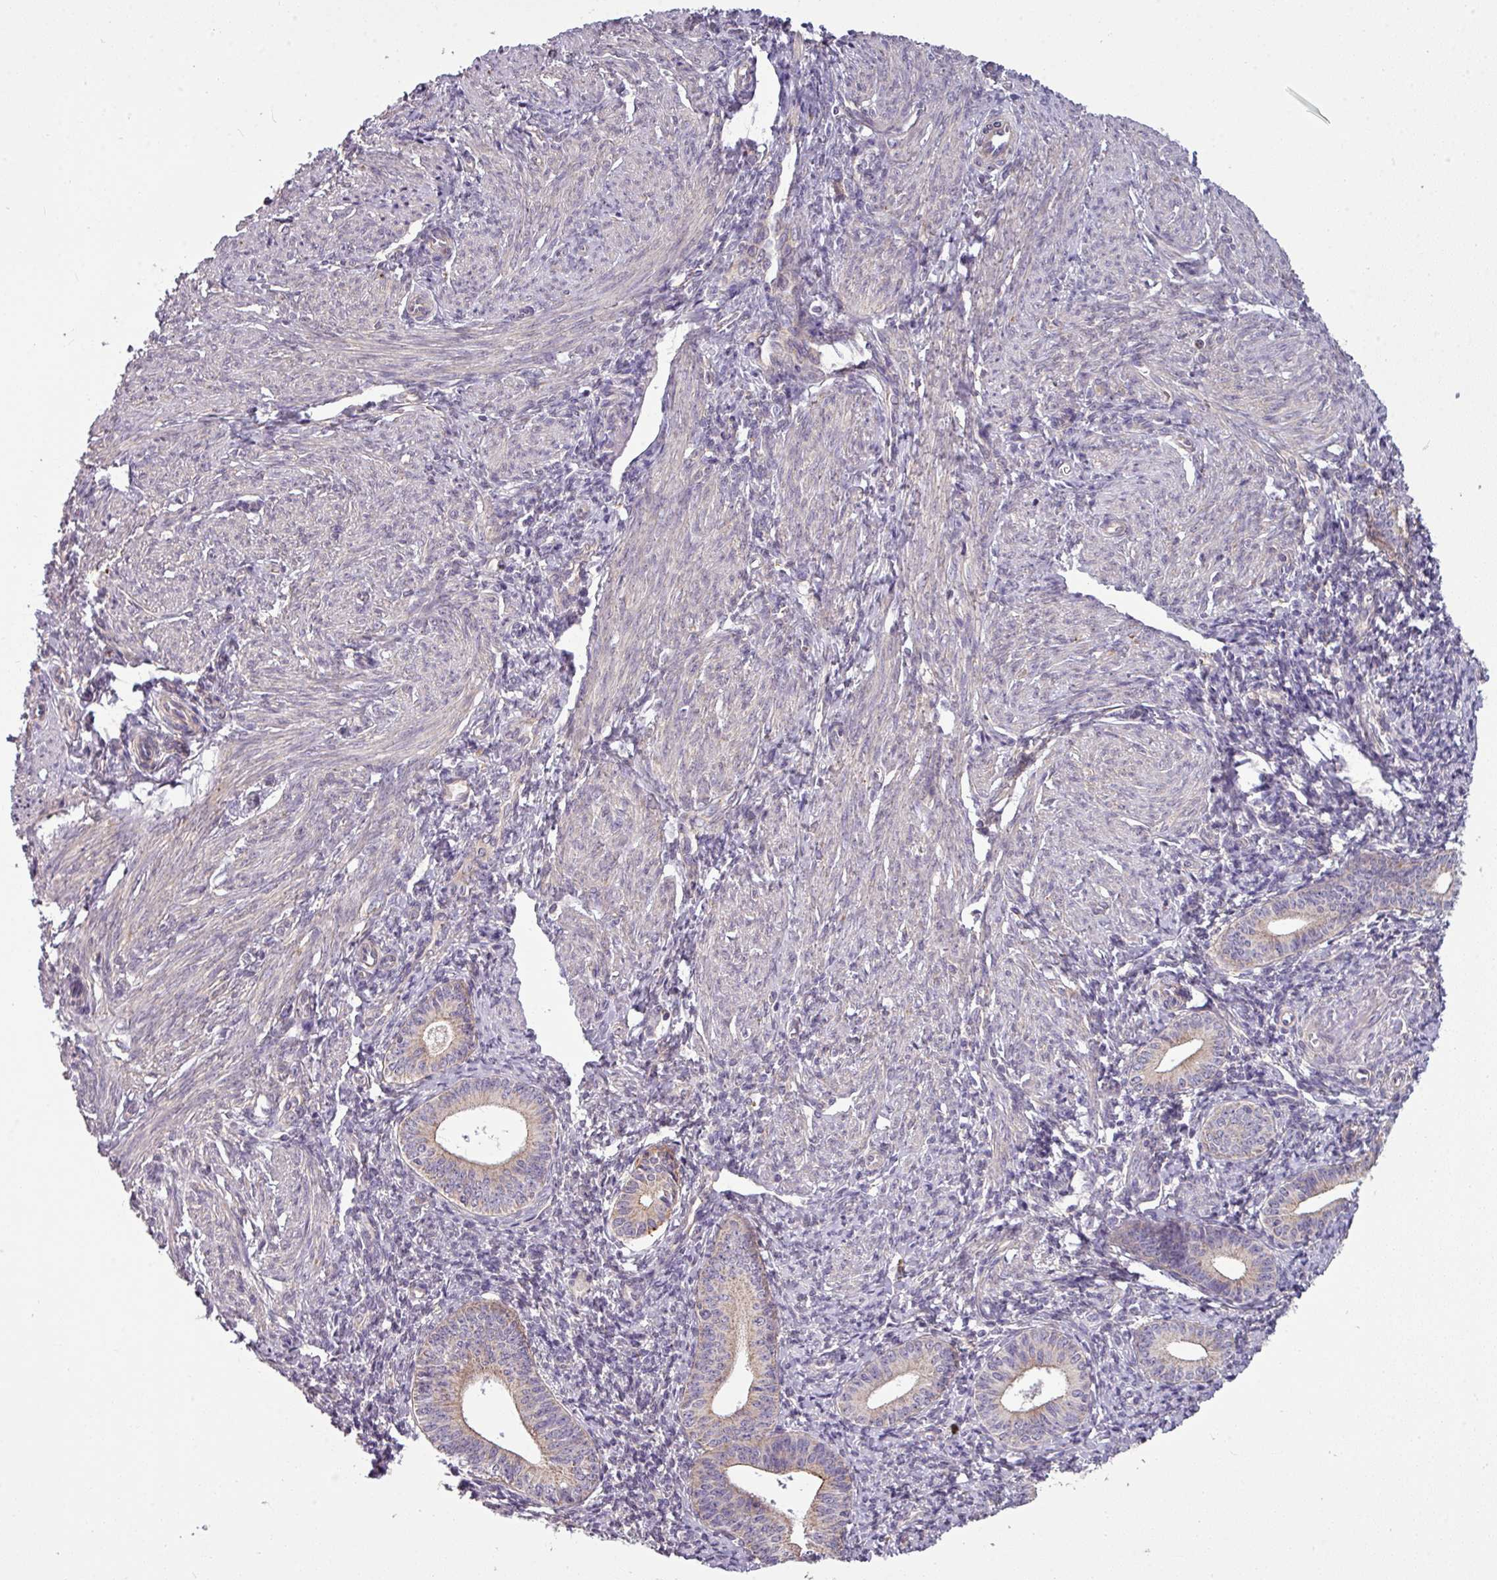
{"staining": {"intensity": "weak", "quantity": "25%-75%", "location": "cytoplasmic/membranous"}, "tissue": "cervical cancer", "cell_type": "Tumor cells", "image_type": "cancer", "snomed": [{"axis": "morphology", "description": "Squamous cell carcinoma, NOS"}, {"axis": "topography", "description": "Cervix"}], "caption": "A low amount of weak cytoplasmic/membranous positivity is appreciated in approximately 25%-75% of tumor cells in cervical cancer (squamous cell carcinoma) tissue.", "gene": "PAPLN", "patient": {"sex": "female", "age": 59}}